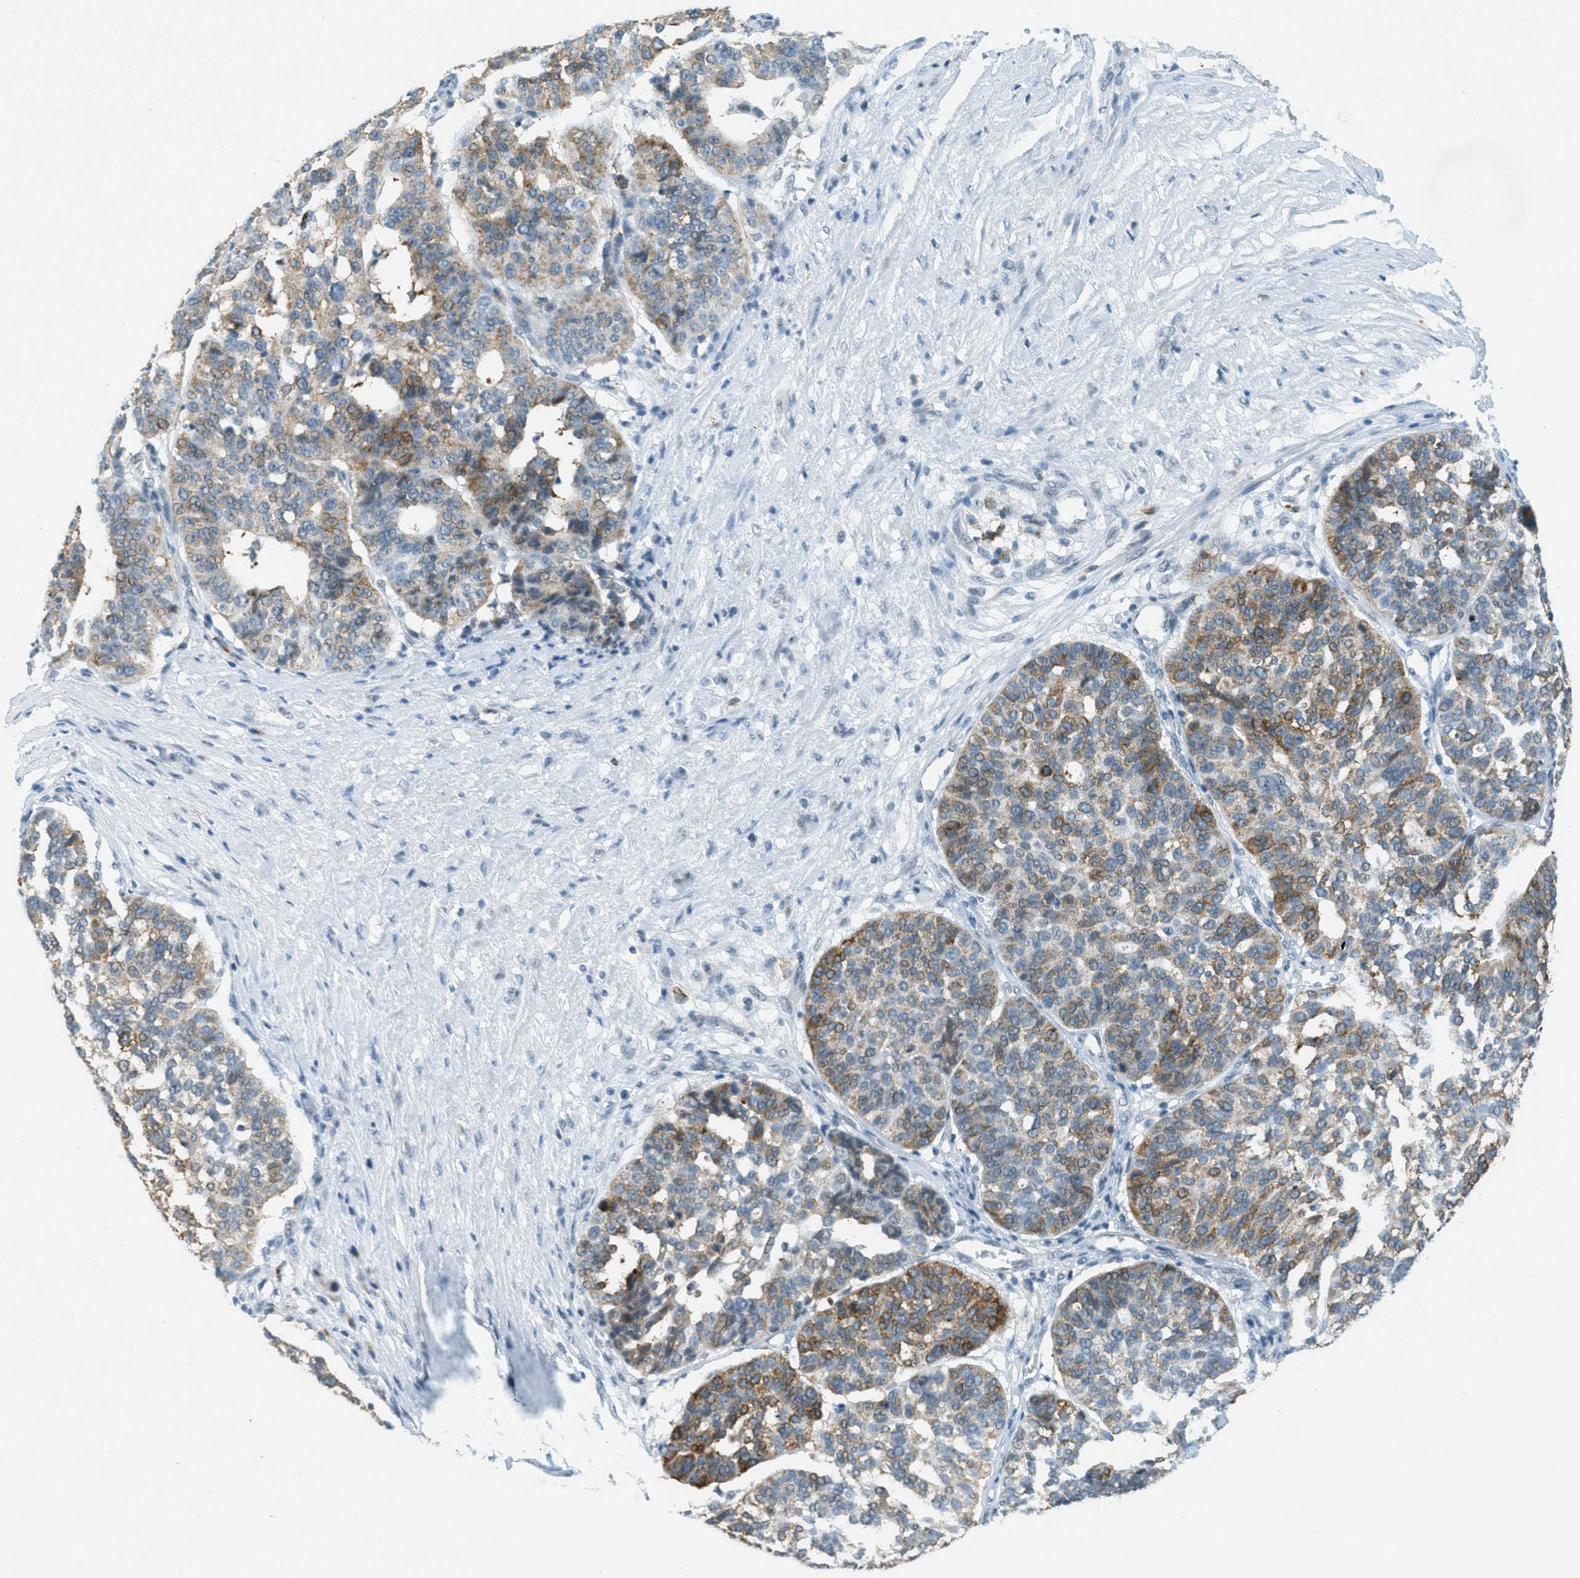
{"staining": {"intensity": "moderate", "quantity": "25%-75%", "location": "cytoplasmic/membranous"}, "tissue": "ovarian cancer", "cell_type": "Tumor cells", "image_type": "cancer", "snomed": [{"axis": "morphology", "description": "Cystadenocarcinoma, serous, NOS"}, {"axis": "topography", "description": "Ovary"}], "caption": "Immunohistochemistry (IHC) histopathology image of neoplastic tissue: human ovarian cancer stained using immunohistochemistry displays medium levels of moderate protein expression localized specifically in the cytoplasmic/membranous of tumor cells, appearing as a cytoplasmic/membranous brown color.", "gene": "FYN", "patient": {"sex": "female", "age": 59}}